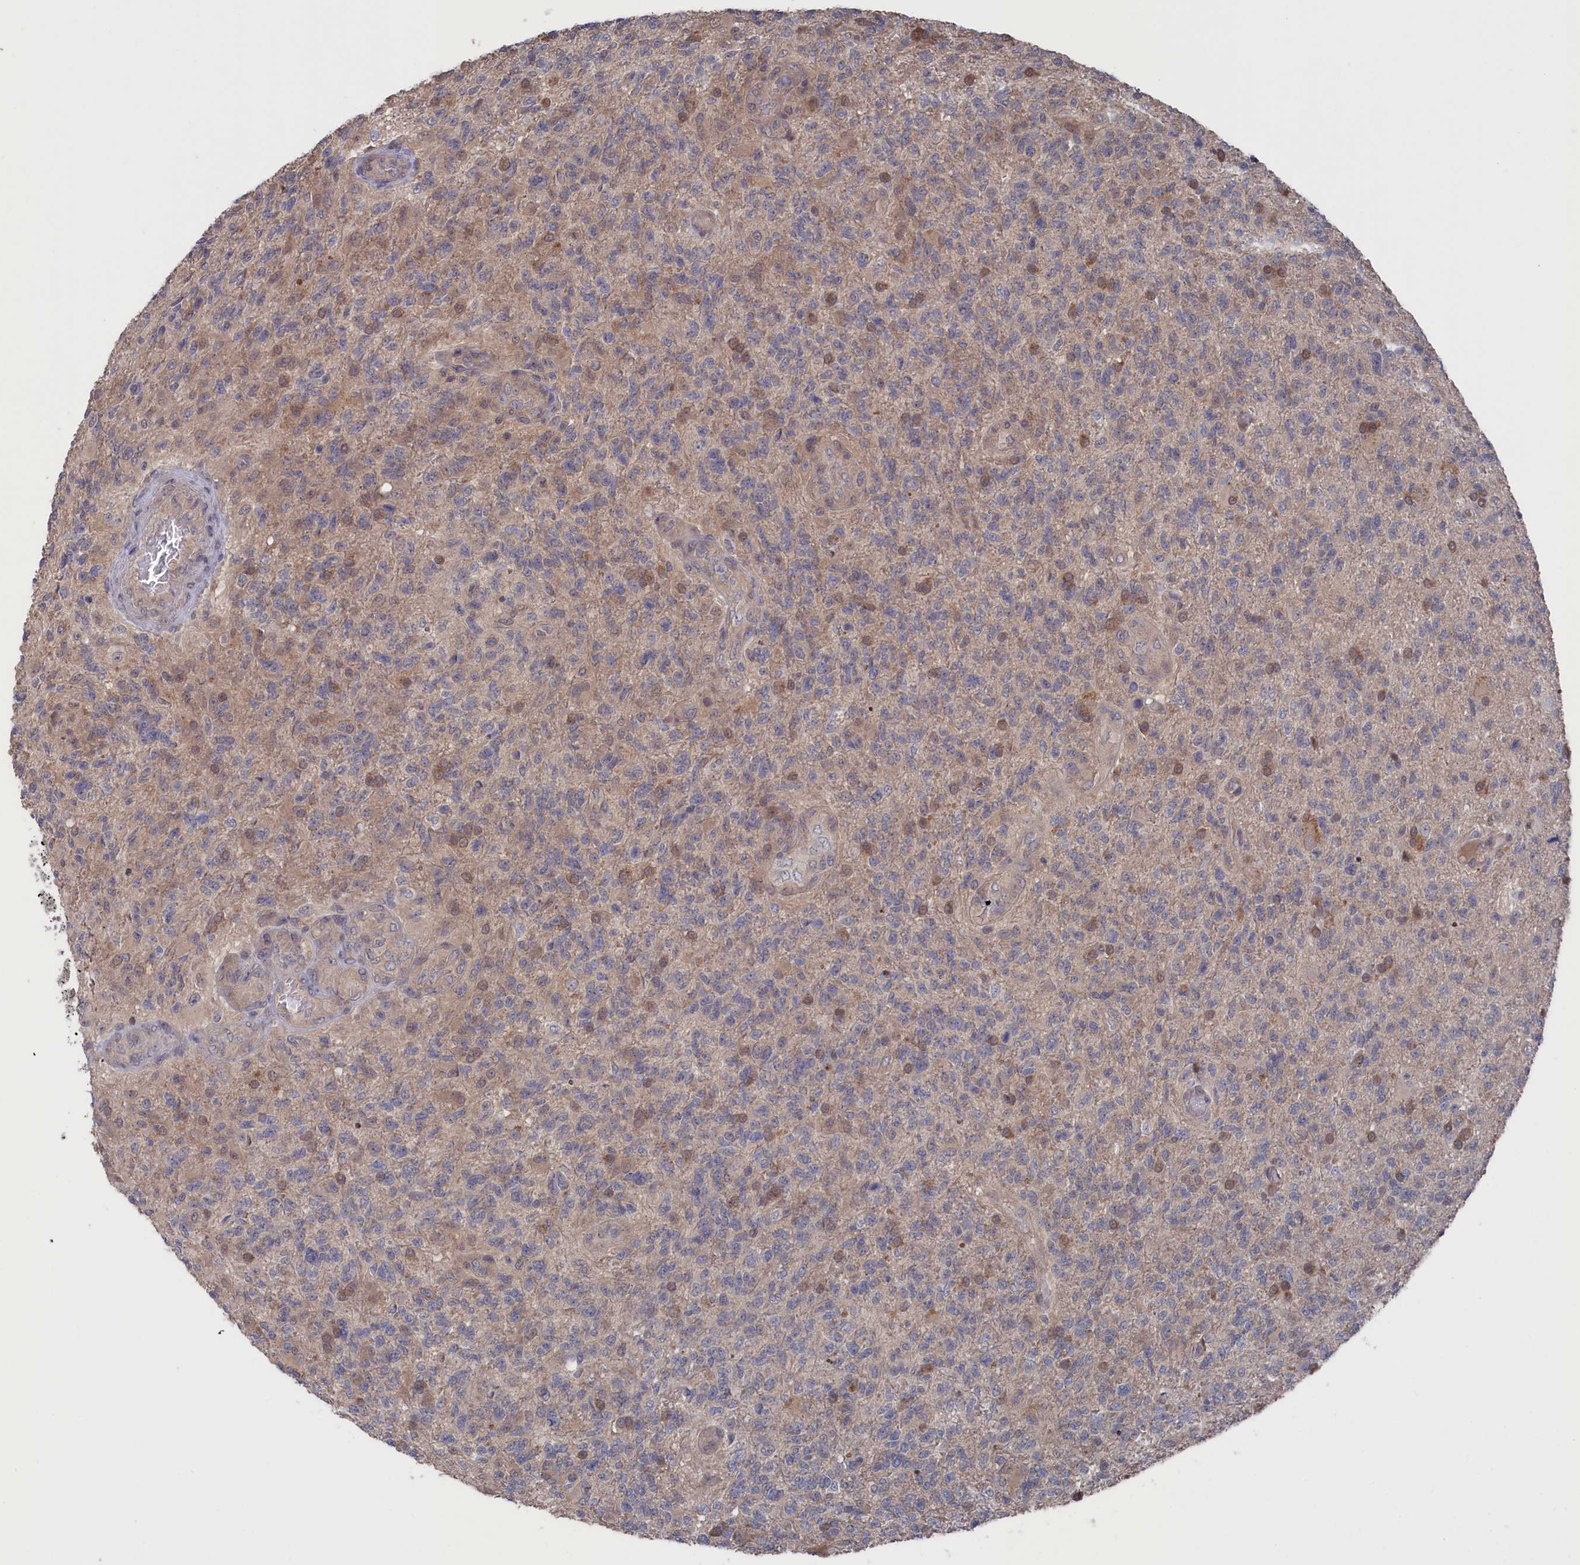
{"staining": {"intensity": "negative", "quantity": "none", "location": "none"}, "tissue": "glioma", "cell_type": "Tumor cells", "image_type": "cancer", "snomed": [{"axis": "morphology", "description": "Glioma, malignant, High grade"}, {"axis": "topography", "description": "Brain"}], "caption": "Malignant glioma (high-grade) was stained to show a protein in brown. There is no significant staining in tumor cells.", "gene": "NUTF2", "patient": {"sex": "male", "age": 56}}